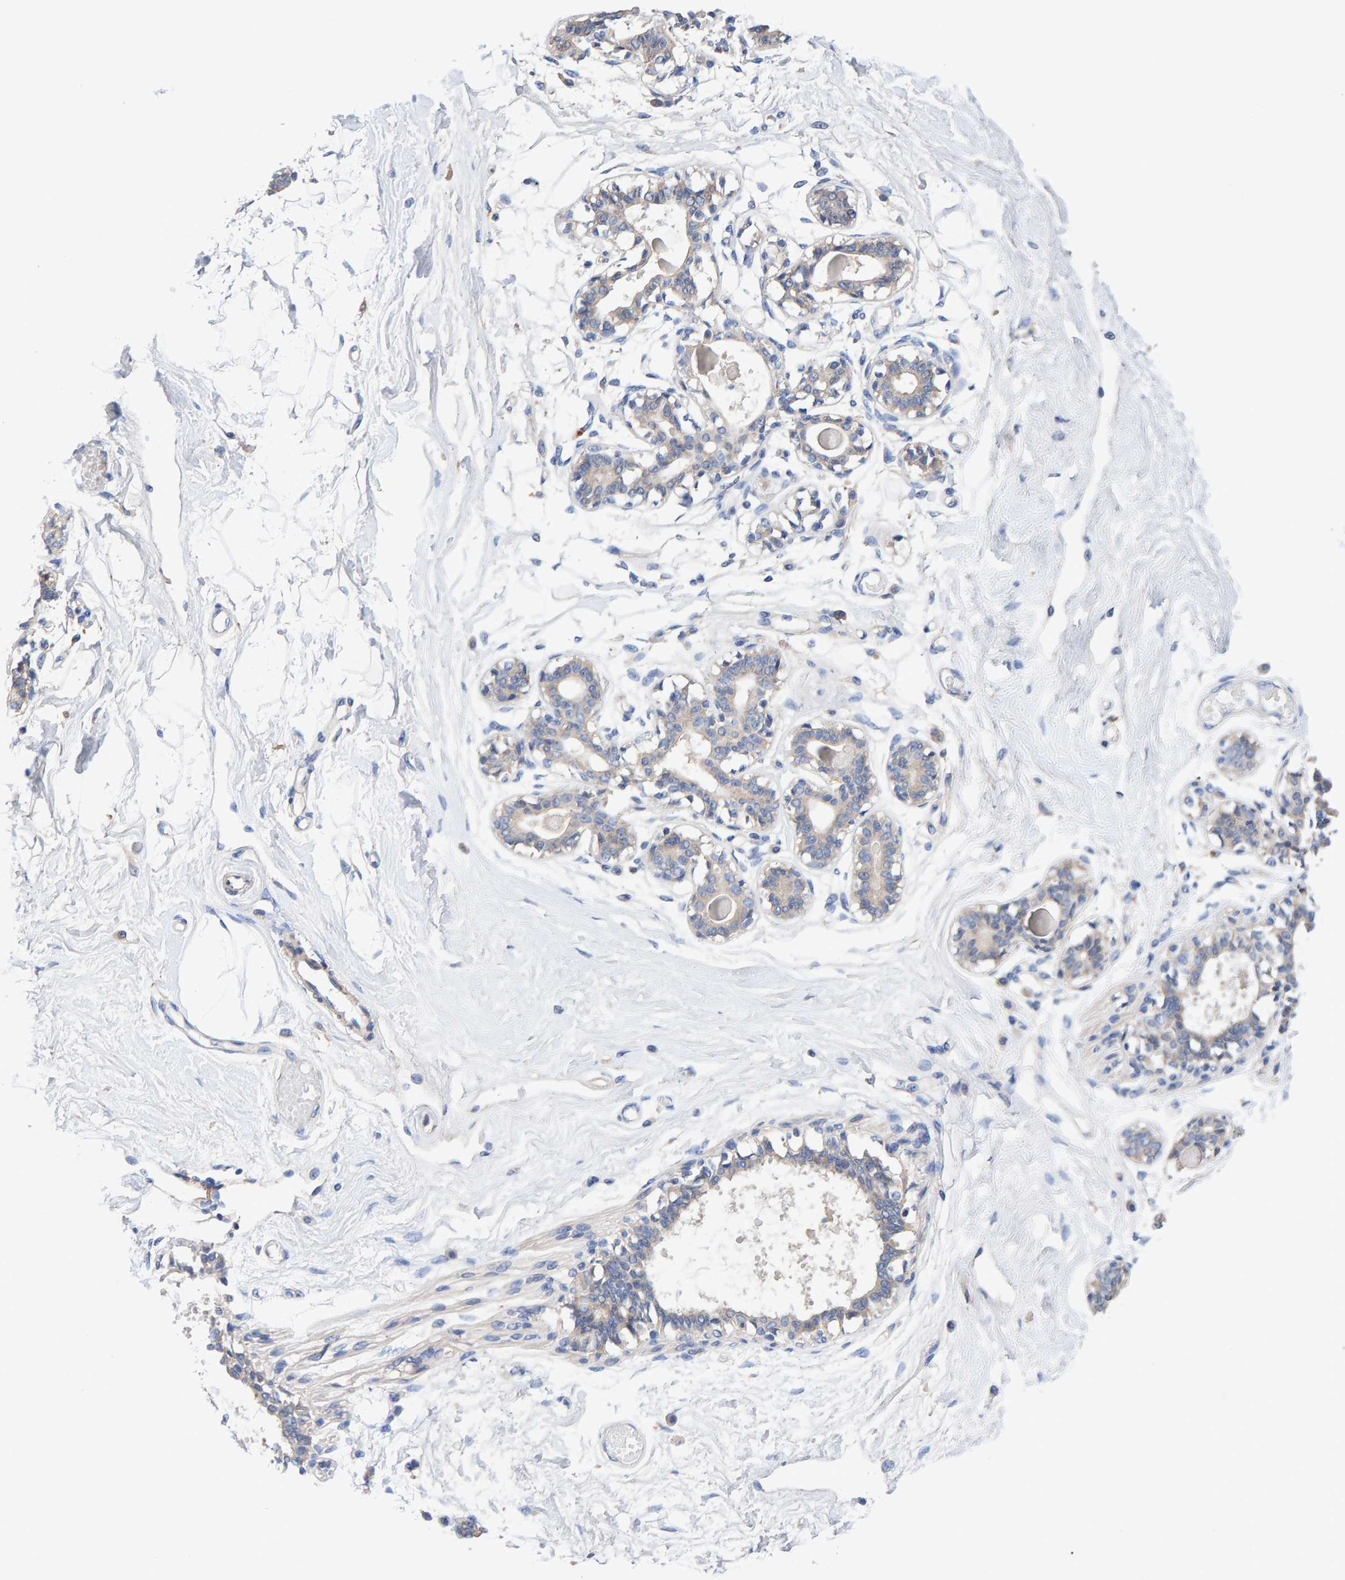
{"staining": {"intensity": "negative", "quantity": "none", "location": "none"}, "tissue": "breast", "cell_type": "Adipocytes", "image_type": "normal", "snomed": [{"axis": "morphology", "description": "Normal tissue, NOS"}, {"axis": "topography", "description": "Breast"}], "caption": "Immunohistochemistry histopathology image of benign human breast stained for a protein (brown), which exhibits no positivity in adipocytes. The staining is performed using DAB (3,3'-diaminobenzidine) brown chromogen with nuclei counter-stained in using hematoxylin.", "gene": "EFR3A", "patient": {"sex": "female", "age": 45}}